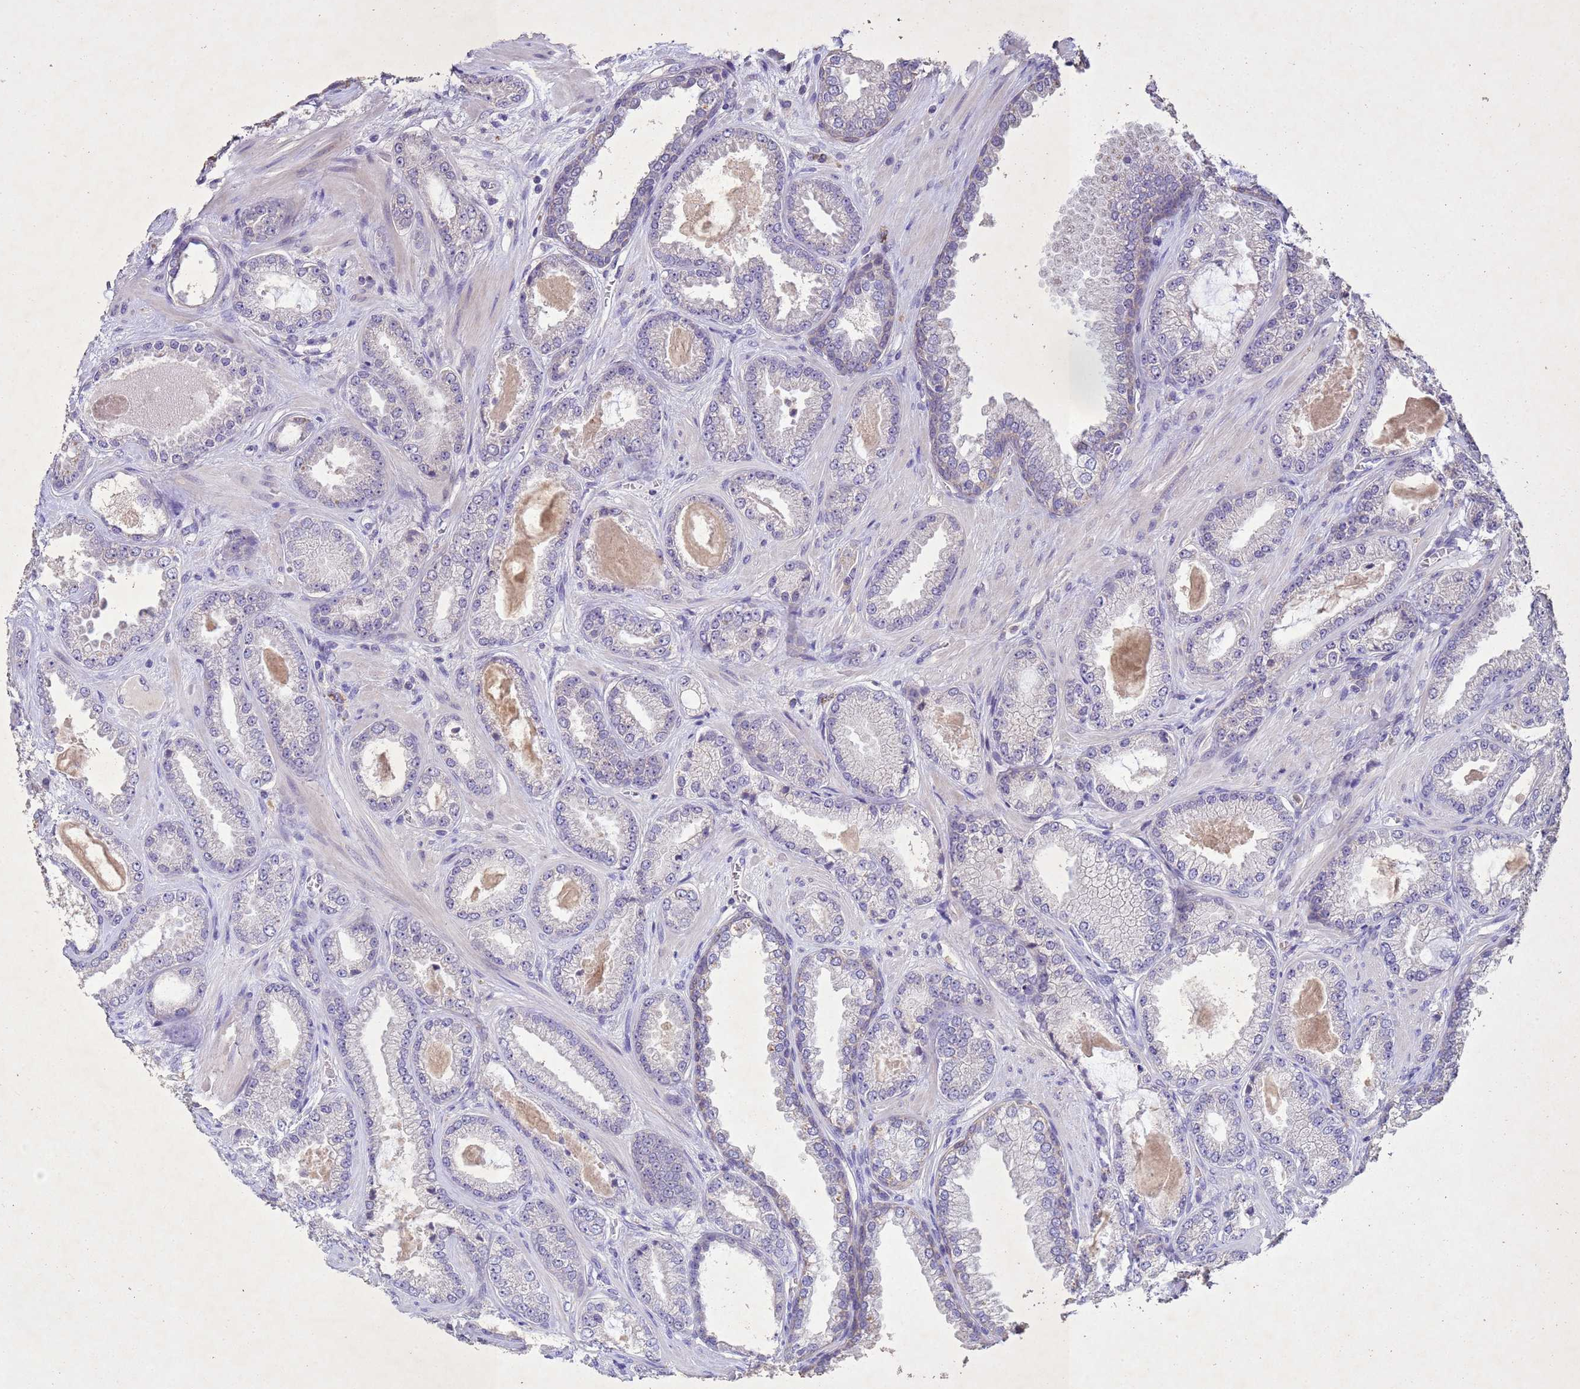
{"staining": {"intensity": "negative", "quantity": "none", "location": "none"}, "tissue": "prostate cancer", "cell_type": "Tumor cells", "image_type": "cancer", "snomed": [{"axis": "morphology", "description": "Adenocarcinoma, Low grade"}, {"axis": "topography", "description": "Prostate"}], "caption": "There is no significant positivity in tumor cells of prostate cancer. (Brightfield microscopy of DAB (3,3'-diaminobenzidine) immunohistochemistry (IHC) at high magnification).", "gene": "NLRP11", "patient": {"sex": "male", "age": 57}}